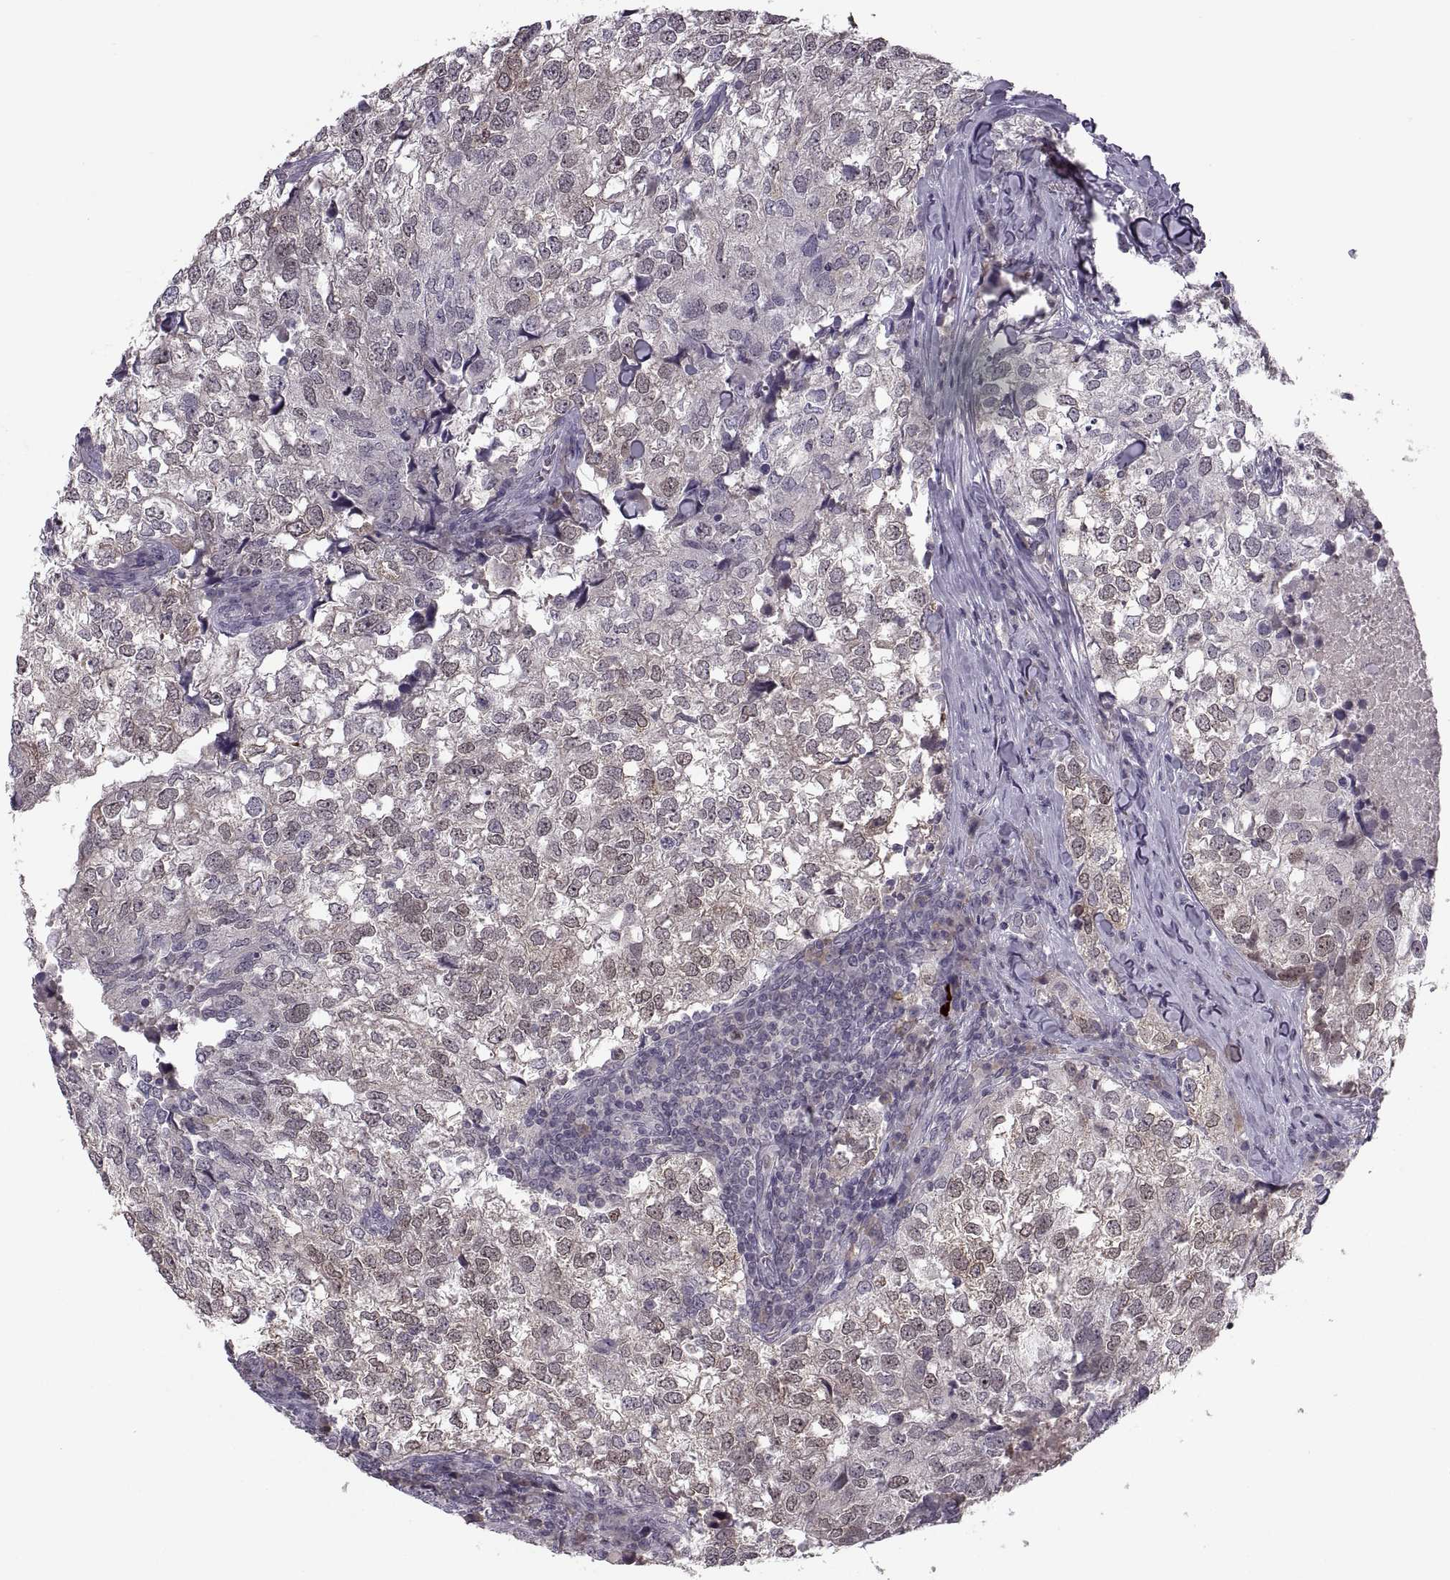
{"staining": {"intensity": "weak", "quantity": "<25%", "location": "nuclear"}, "tissue": "breast cancer", "cell_type": "Tumor cells", "image_type": "cancer", "snomed": [{"axis": "morphology", "description": "Duct carcinoma"}, {"axis": "topography", "description": "Breast"}], "caption": "Tumor cells show no significant protein staining in infiltrating ductal carcinoma (breast).", "gene": "CACNA1F", "patient": {"sex": "female", "age": 30}}